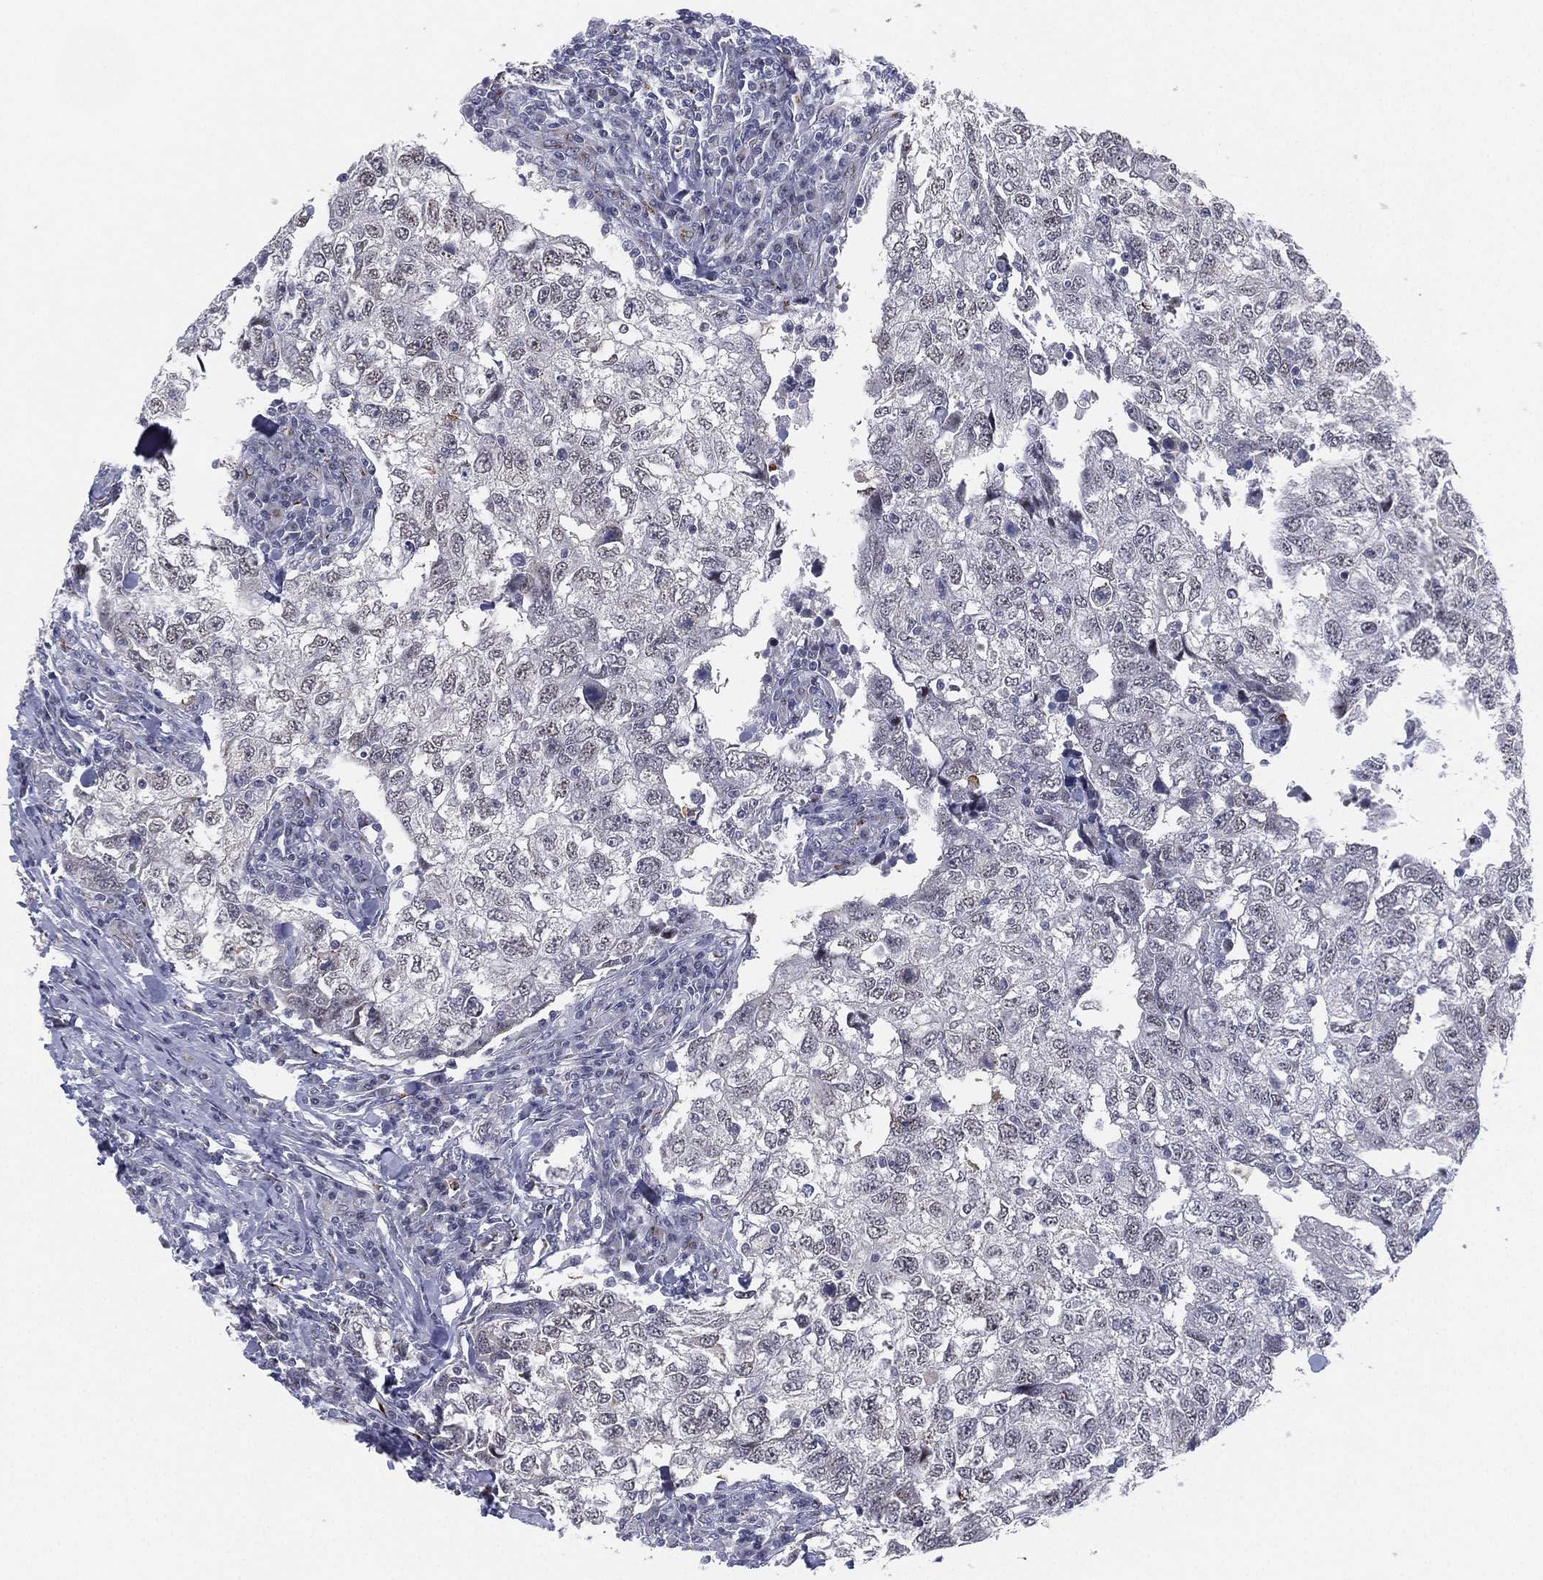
{"staining": {"intensity": "weak", "quantity": "<25%", "location": "nuclear"}, "tissue": "breast cancer", "cell_type": "Tumor cells", "image_type": "cancer", "snomed": [{"axis": "morphology", "description": "Duct carcinoma"}, {"axis": "topography", "description": "Breast"}], "caption": "An immunohistochemistry image of infiltrating ductal carcinoma (breast) is shown. There is no staining in tumor cells of infiltrating ductal carcinoma (breast).", "gene": "CD177", "patient": {"sex": "female", "age": 30}}